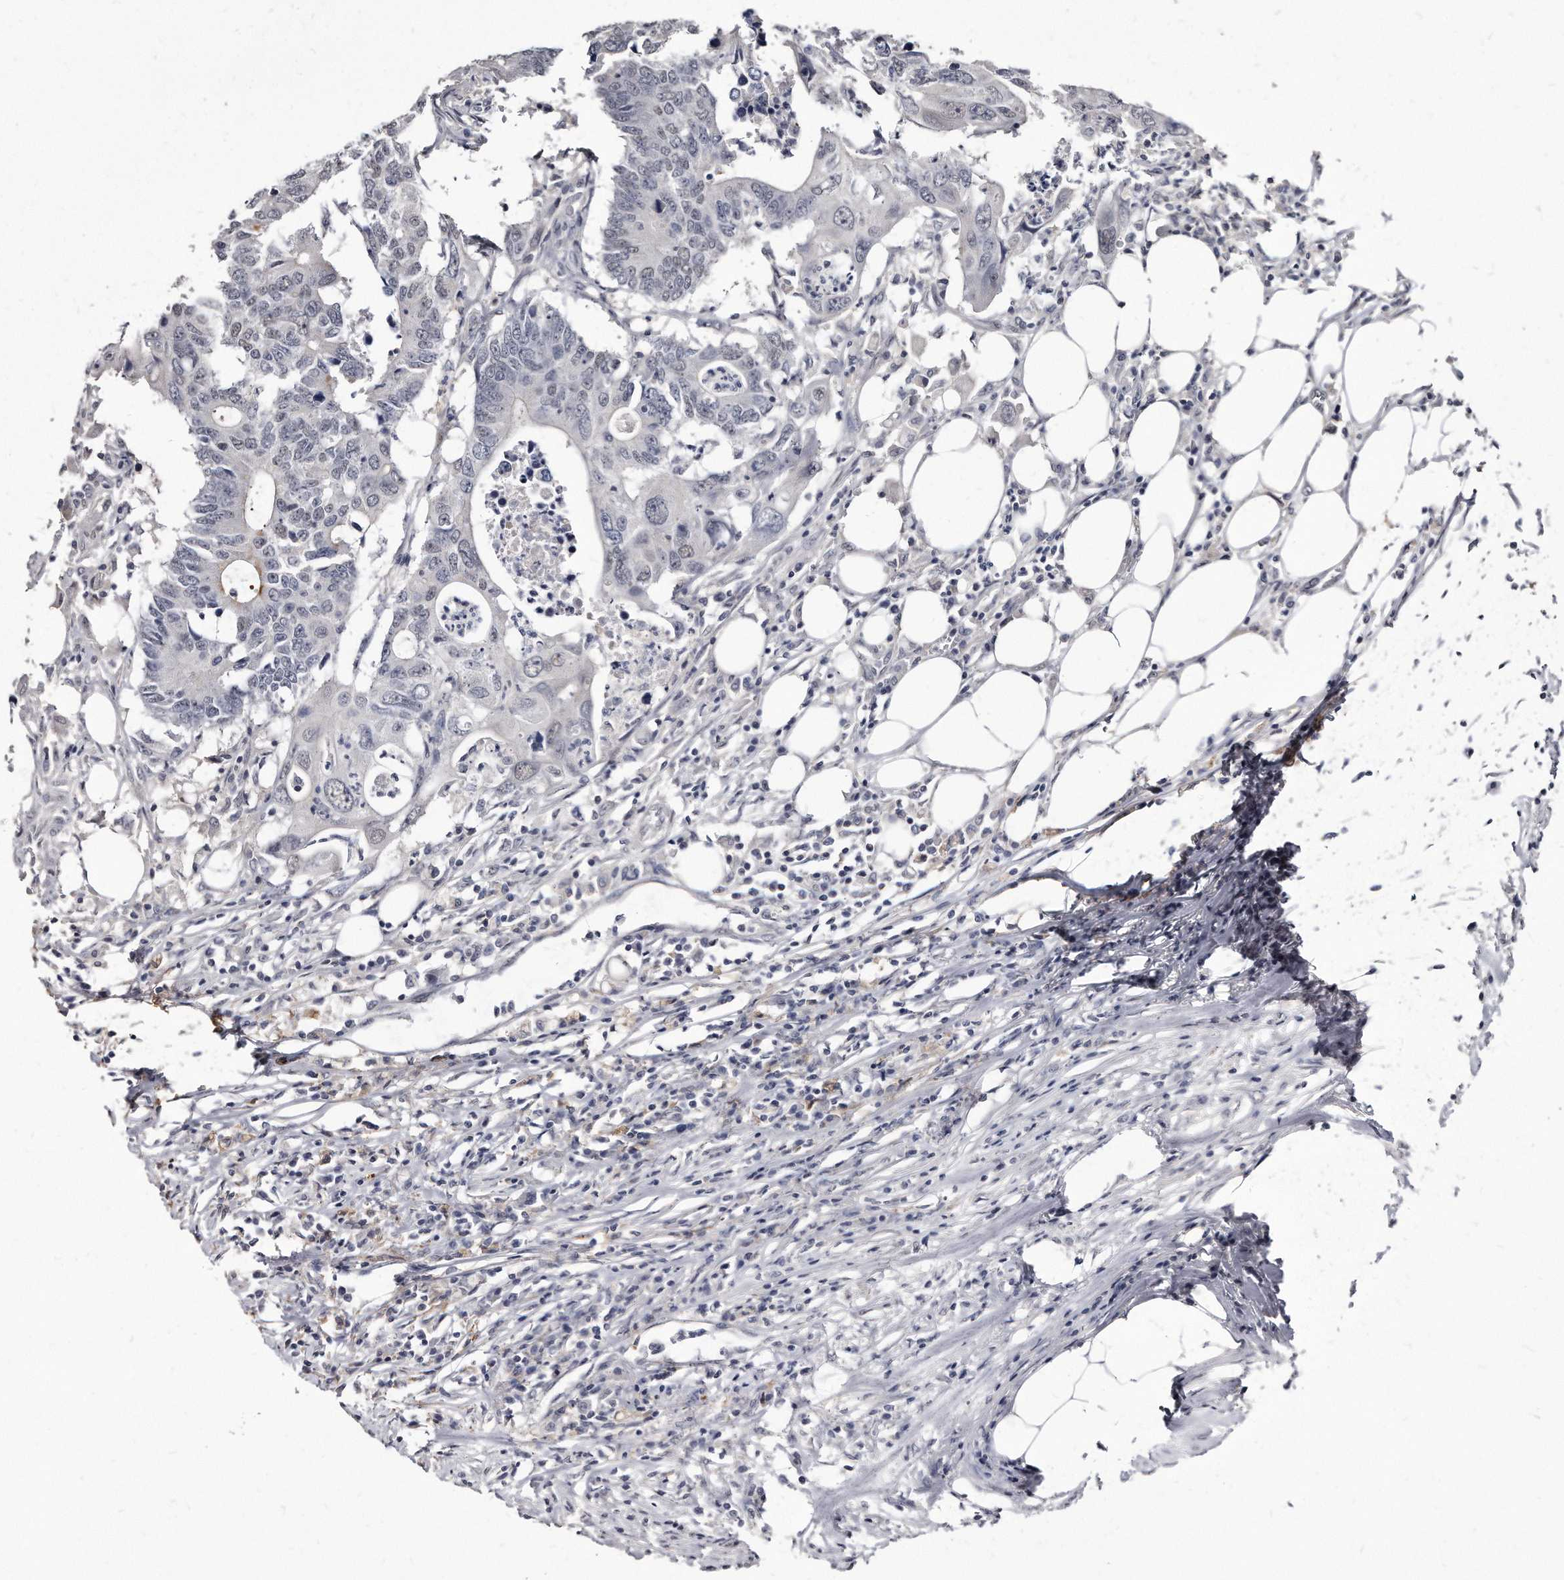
{"staining": {"intensity": "negative", "quantity": "none", "location": "none"}, "tissue": "colorectal cancer", "cell_type": "Tumor cells", "image_type": "cancer", "snomed": [{"axis": "morphology", "description": "Adenocarcinoma, NOS"}, {"axis": "topography", "description": "Colon"}], "caption": "Colorectal adenocarcinoma was stained to show a protein in brown. There is no significant positivity in tumor cells.", "gene": "KLHDC3", "patient": {"sex": "male", "age": 71}}